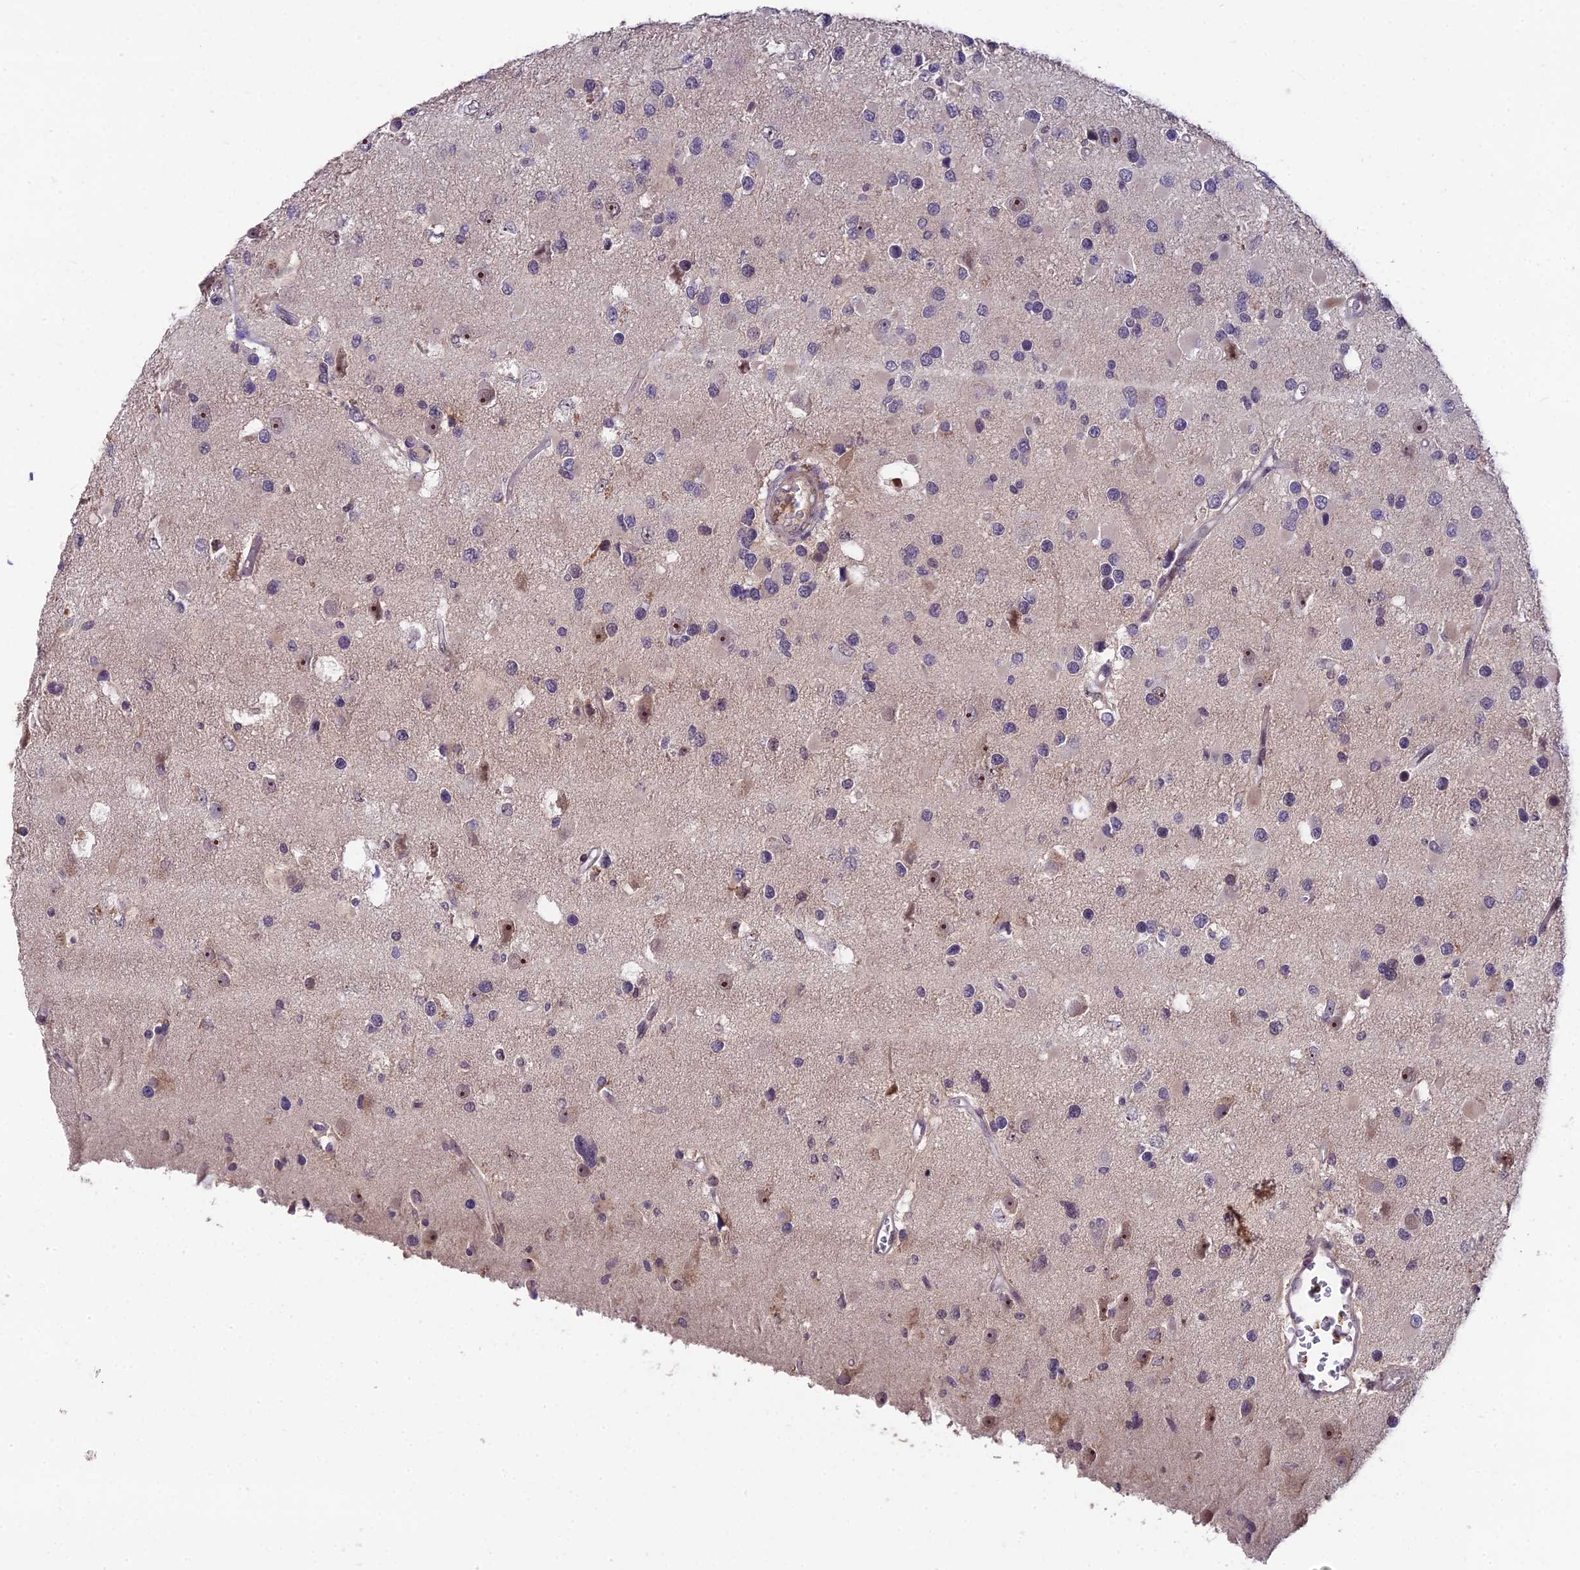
{"staining": {"intensity": "negative", "quantity": "none", "location": "none"}, "tissue": "glioma", "cell_type": "Tumor cells", "image_type": "cancer", "snomed": [{"axis": "morphology", "description": "Glioma, malignant, High grade"}, {"axis": "topography", "description": "Brain"}], "caption": "Immunohistochemical staining of human glioma displays no significant staining in tumor cells.", "gene": "ZNF333", "patient": {"sex": "male", "age": 53}}